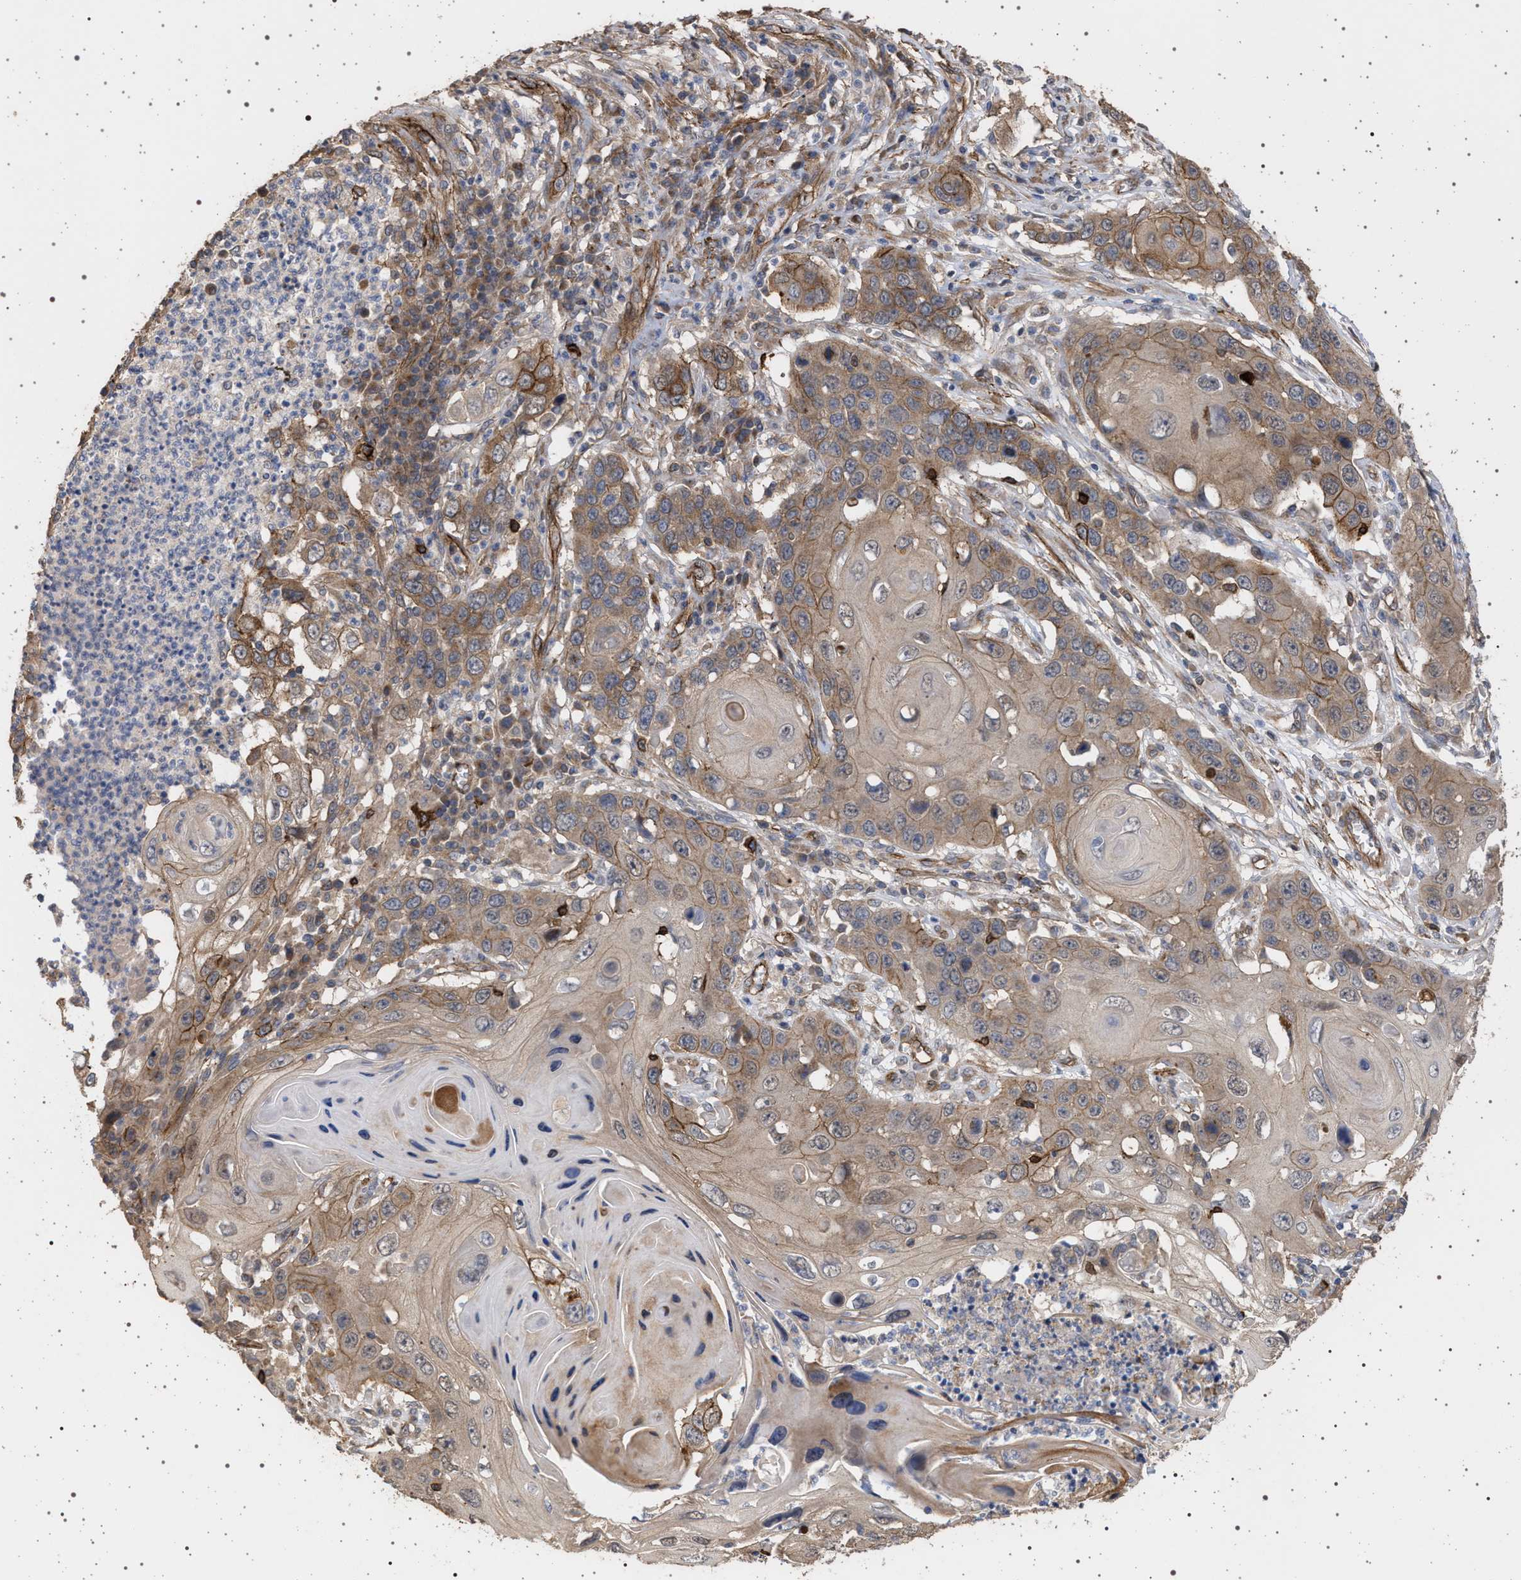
{"staining": {"intensity": "moderate", "quantity": ">75%", "location": "cytoplasmic/membranous"}, "tissue": "skin cancer", "cell_type": "Tumor cells", "image_type": "cancer", "snomed": [{"axis": "morphology", "description": "Squamous cell carcinoma, NOS"}, {"axis": "topography", "description": "Skin"}], "caption": "IHC staining of skin squamous cell carcinoma, which demonstrates medium levels of moderate cytoplasmic/membranous positivity in about >75% of tumor cells indicating moderate cytoplasmic/membranous protein staining. The staining was performed using DAB (brown) for protein detection and nuclei were counterstained in hematoxylin (blue).", "gene": "IFT20", "patient": {"sex": "male", "age": 55}}